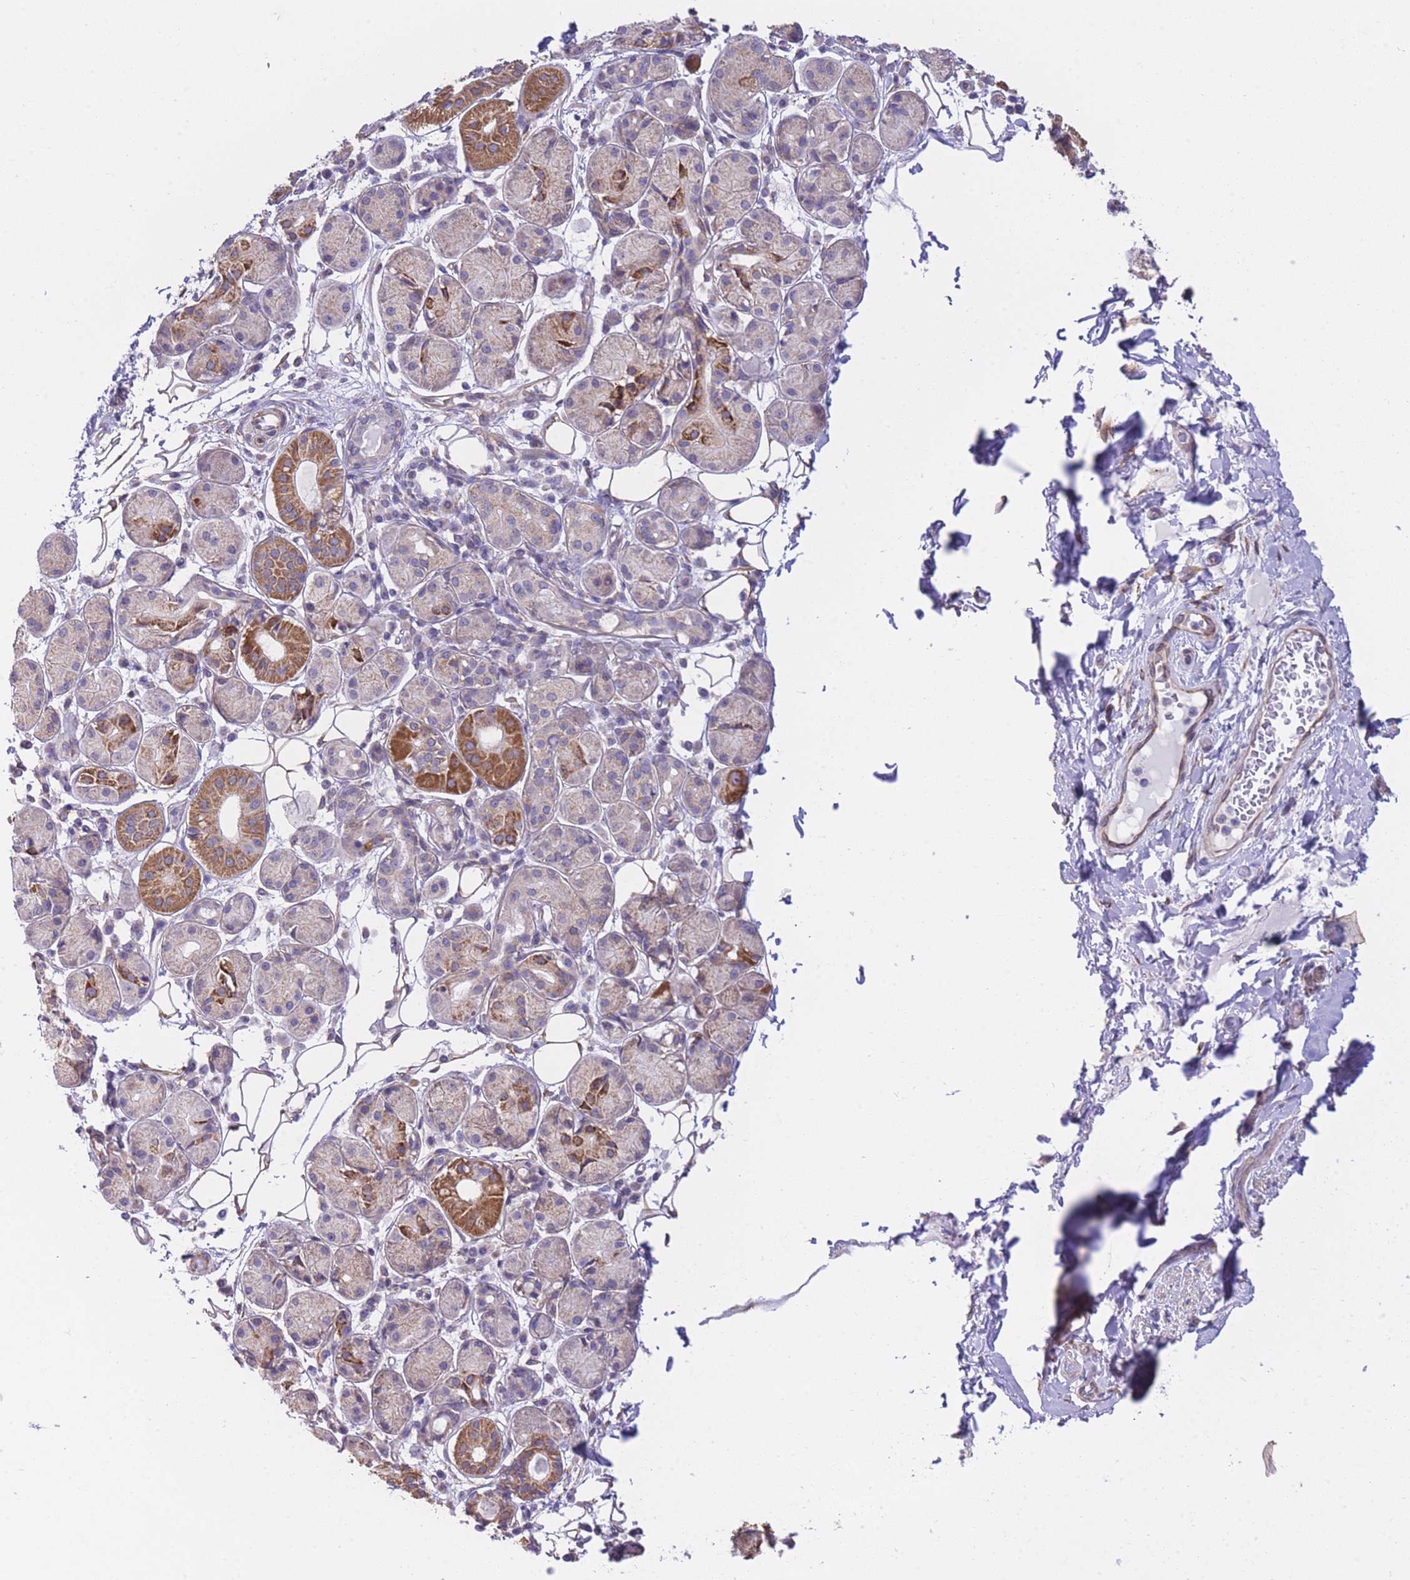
{"staining": {"intensity": "strong", "quantity": "<25%", "location": "cytoplasmic/membranous"}, "tissue": "salivary gland", "cell_type": "Glandular cells", "image_type": "normal", "snomed": [{"axis": "morphology", "description": "Squamous cell carcinoma, NOS"}, {"axis": "topography", "description": "Skin"}, {"axis": "topography", "description": "Head-Neck"}], "caption": "Immunohistochemical staining of unremarkable salivary gland reveals medium levels of strong cytoplasmic/membranous positivity in approximately <25% of glandular cells.", "gene": "CTBP1", "patient": {"sex": "male", "age": 80}}